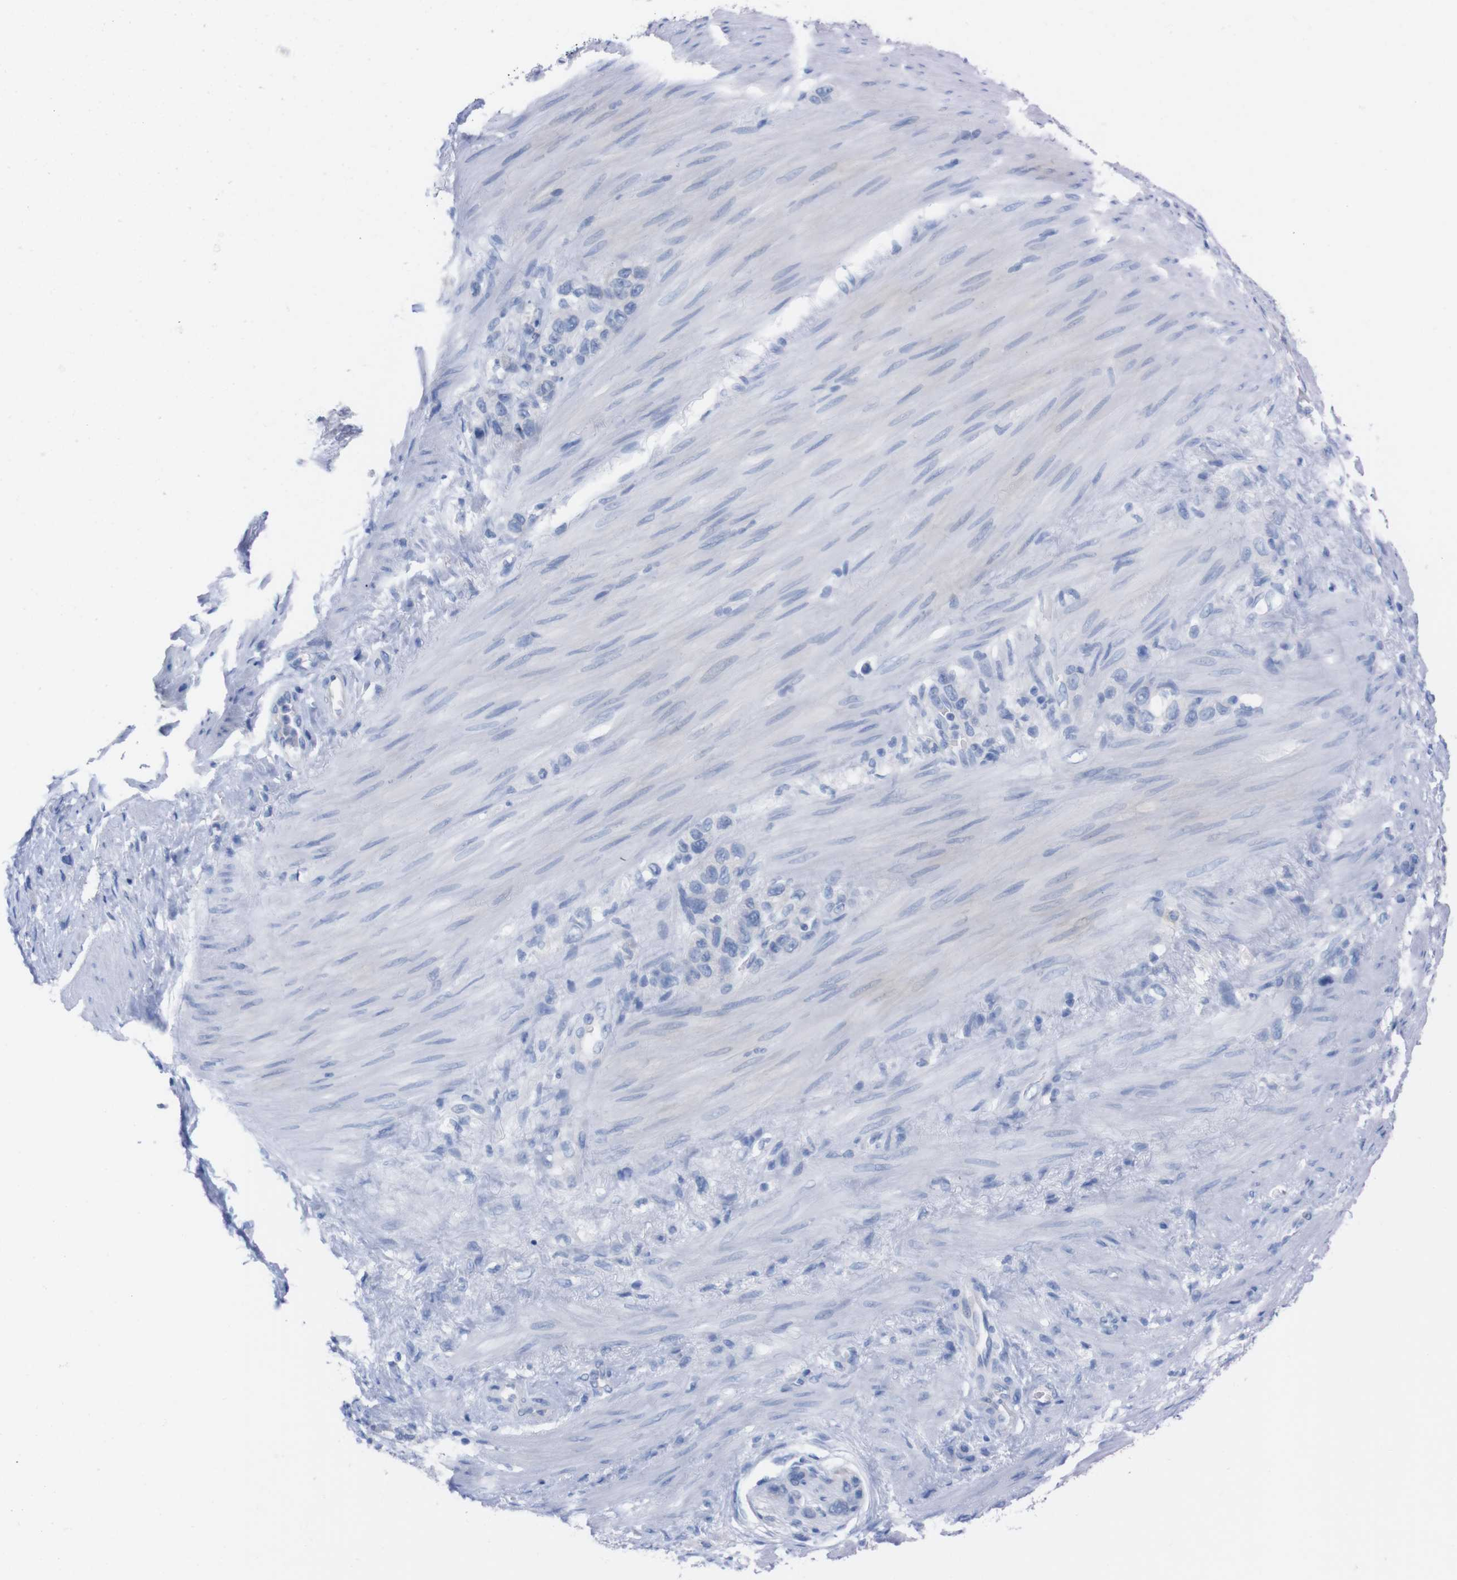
{"staining": {"intensity": "negative", "quantity": "none", "location": "none"}, "tissue": "stomach cancer", "cell_type": "Tumor cells", "image_type": "cancer", "snomed": [{"axis": "morphology", "description": "Adenocarcinoma, NOS"}, {"axis": "morphology", "description": "Adenocarcinoma, High grade"}, {"axis": "topography", "description": "Stomach, upper"}, {"axis": "topography", "description": "Stomach, lower"}], "caption": "Tumor cells show no significant protein expression in adenocarcinoma (stomach).", "gene": "TMEM243", "patient": {"sex": "female", "age": 65}}